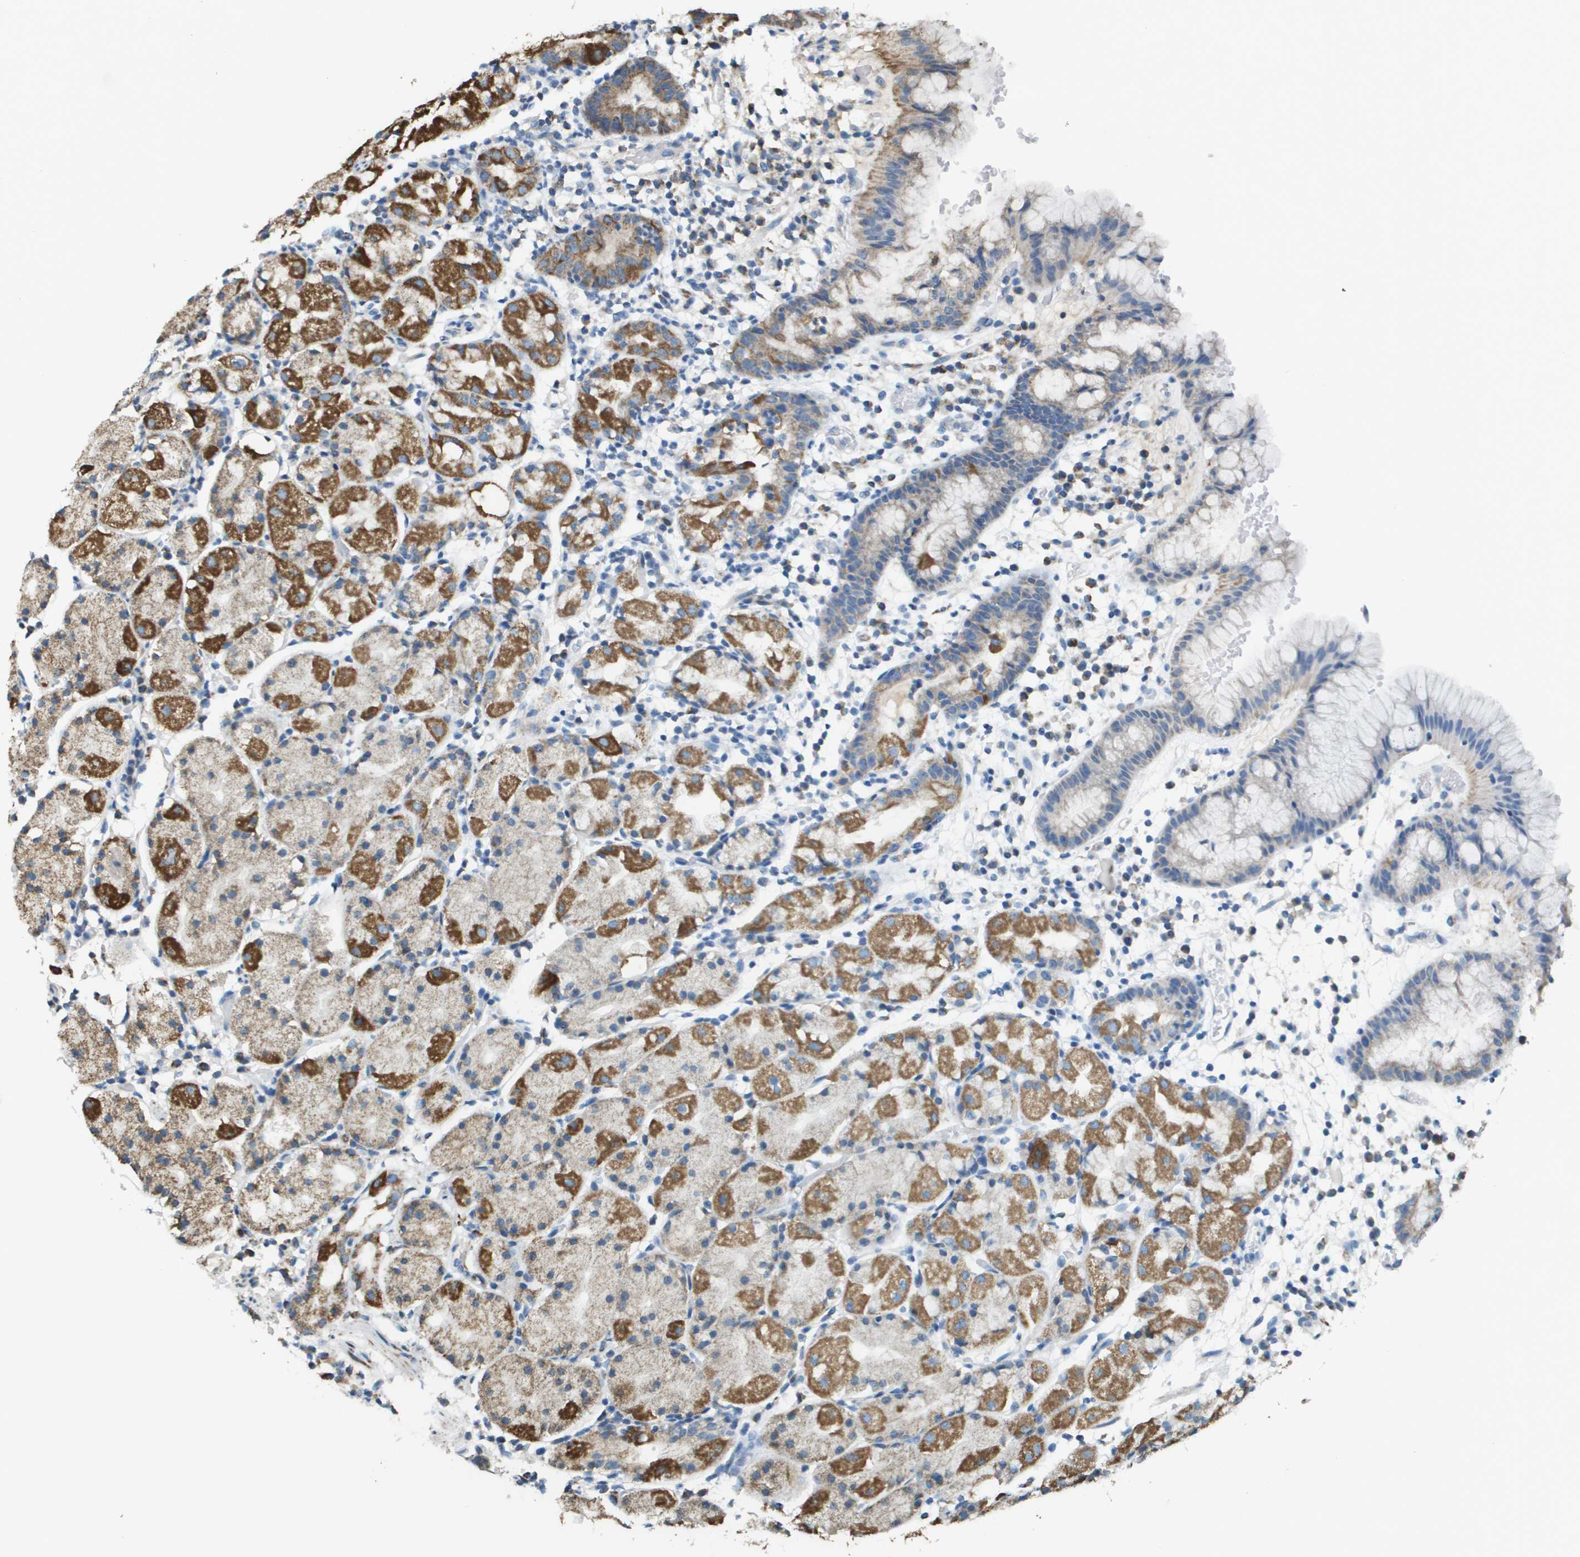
{"staining": {"intensity": "strong", "quantity": "25%-75%", "location": "cytoplasmic/membranous"}, "tissue": "stomach", "cell_type": "Glandular cells", "image_type": "normal", "snomed": [{"axis": "morphology", "description": "Normal tissue, NOS"}, {"axis": "topography", "description": "Stomach"}, {"axis": "topography", "description": "Stomach, lower"}], "caption": "Immunohistochemical staining of normal human stomach reveals high levels of strong cytoplasmic/membranous positivity in about 25%-75% of glandular cells.", "gene": "FH", "patient": {"sex": "female", "age": 75}}